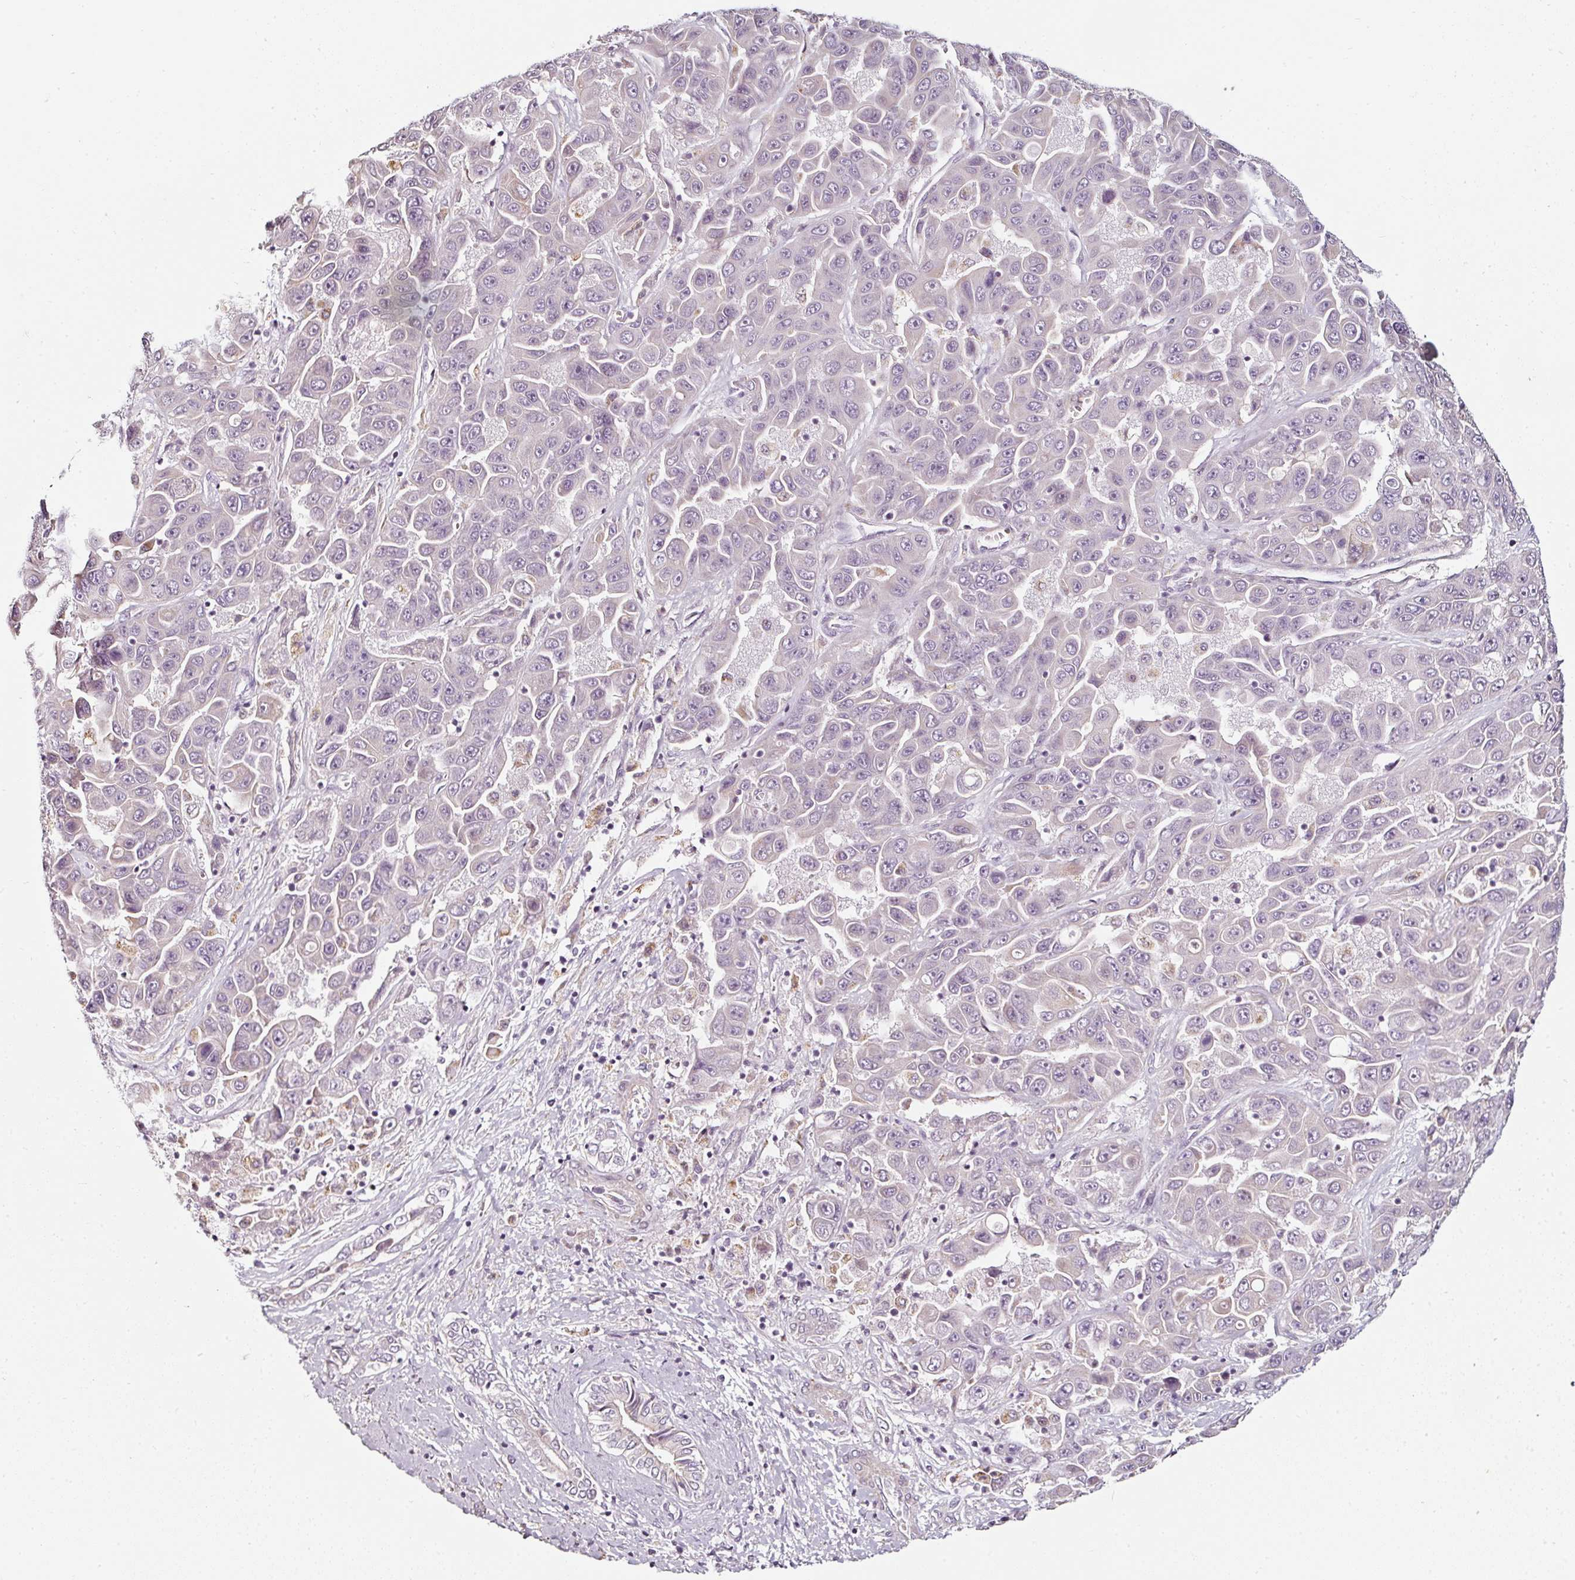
{"staining": {"intensity": "weak", "quantity": "<25%", "location": "cytoplasmic/membranous"}, "tissue": "liver cancer", "cell_type": "Tumor cells", "image_type": "cancer", "snomed": [{"axis": "morphology", "description": "Cholangiocarcinoma"}, {"axis": "topography", "description": "Liver"}], "caption": "Immunohistochemistry of human liver cholangiocarcinoma demonstrates no expression in tumor cells.", "gene": "CAP2", "patient": {"sex": "female", "age": 52}}